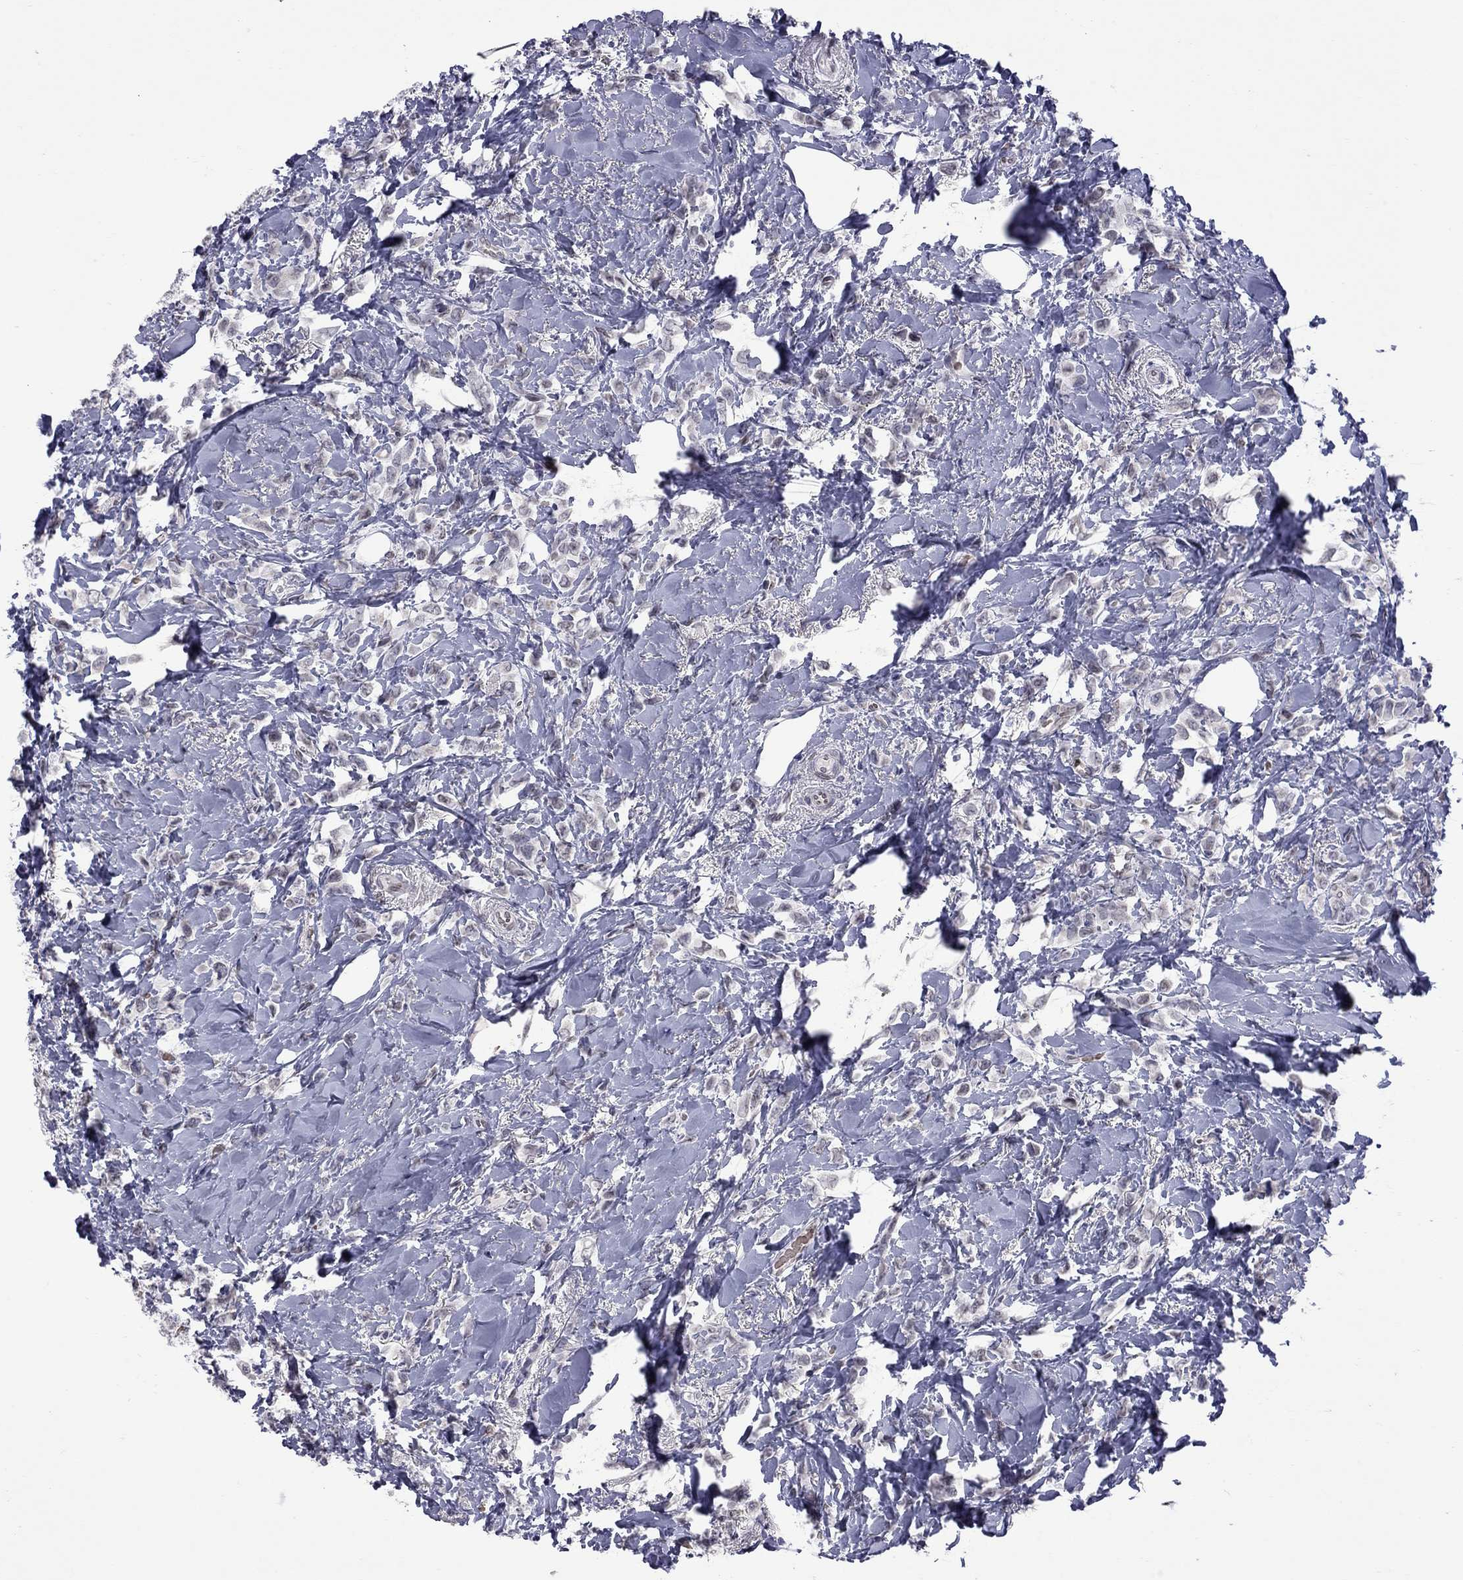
{"staining": {"intensity": "negative", "quantity": "none", "location": "none"}, "tissue": "breast cancer", "cell_type": "Tumor cells", "image_type": "cancer", "snomed": [{"axis": "morphology", "description": "Lobular carcinoma"}, {"axis": "topography", "description": "Breast"}], "caption": "Immunohistochemistry photomicrograph of human lobular carcinoma (breast) stained for a protein (brown), which shows no positivity in tumor cells. (DAB IHC, high magnification).", "gene": "CLTCL1", "patient": {"sex": "female", "age": 66}}